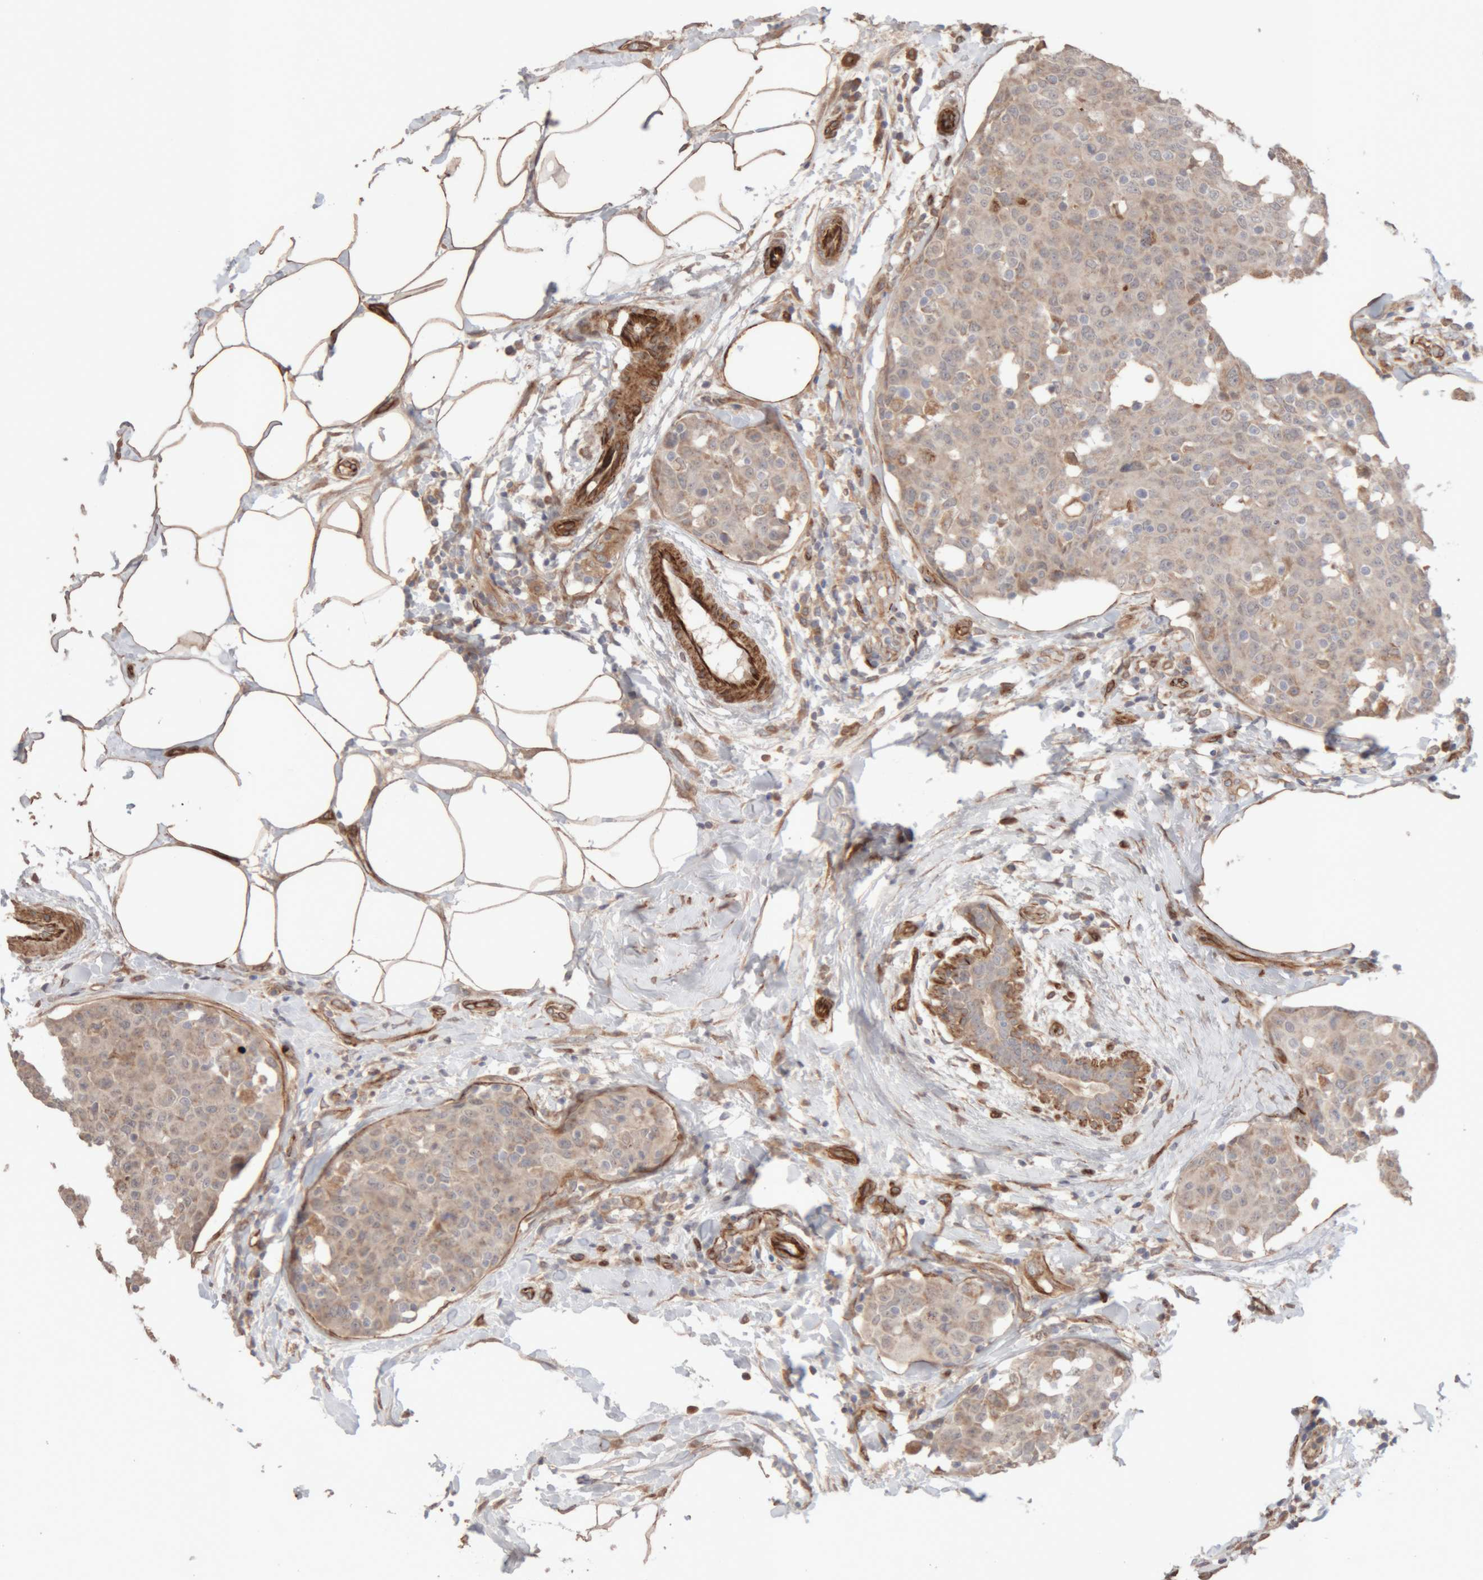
{"staining": {"intensity": "weak", "quantity": ">75%", "location": "cytoplasmic/membranous"}, "tissue": "breast cancer", "cell_type": "Tumor cells", "image_type": "cancer", "snomed": [{"axis": "morphology", "description": "Normal tissue, NOS"}, {"axis": "morphology", "description": "Duct carcinoma"}, {"axis": "topography", "description": "Breast"}], "caption": "Tumor cells display low levels of weak cytoplasmic/membranous staining in about >75% of cells in breast cancer (intraductal carcinoma). The protein of interest is stained brown, and the nuclei are stained in blue (DAB (3,3'-diaminobenzidine) IHC with brightfield microscopy, high magnification).", "gene": "RAB32", "patient": {"sex": "female", "age": 37}}